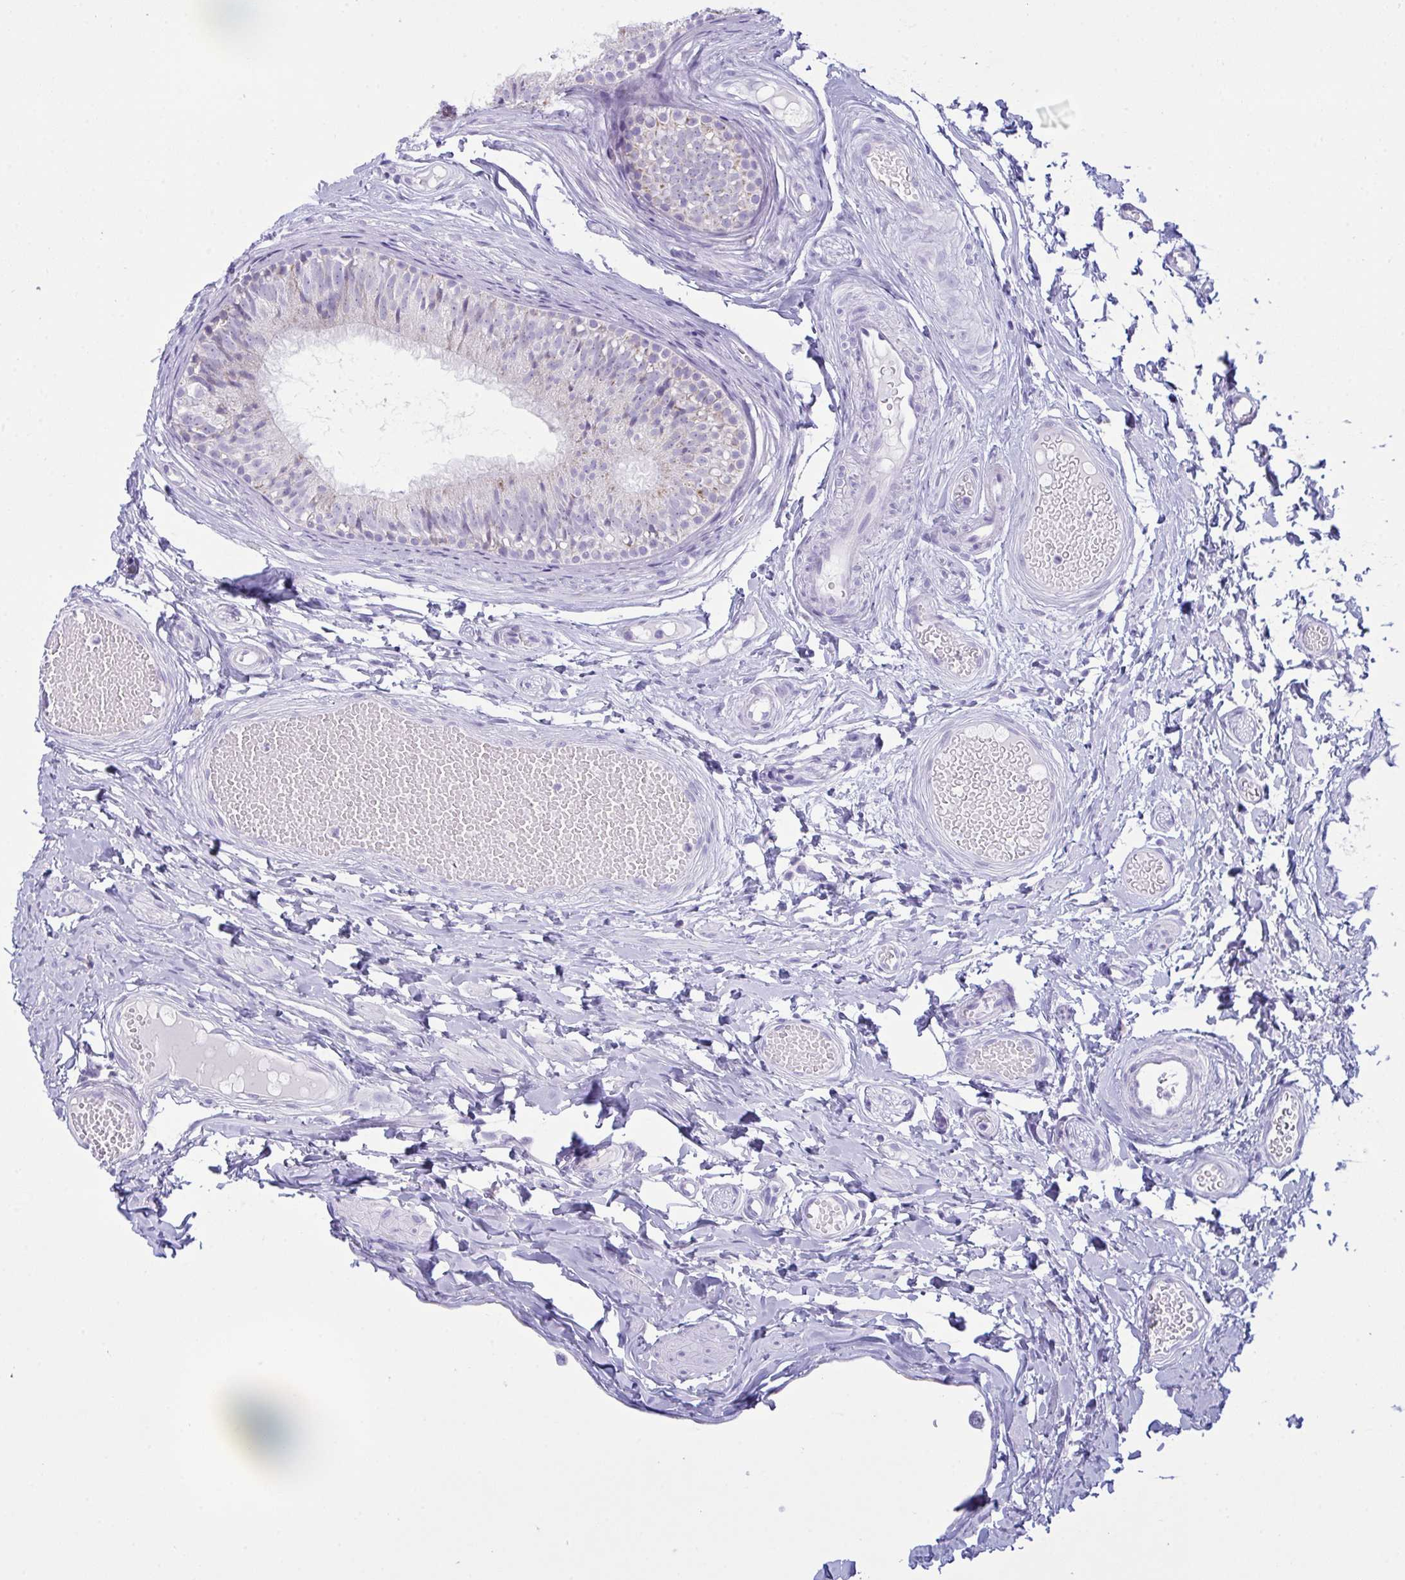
{"staining": {"intensity": "moderate", "quantity": "25%-75%", "location": "cytoplasmic/membranous"}, "tissue": "epididymis", "cell_type": "Glandular cells", "image_type": "normal", "snomed": [{"axis": "morphology", "description": "Normal tissue, NOS"}, {"axis": "morphology", "description": "Seminoma, NOS"}, {"axis": "topography", "description": "Testis"}, {"axis": "topography", "description": "Epididymis"}], "caption": "Protein staining of benign epididymis reveals moderate cytoplasmic/membranous expression in about 25%-75% of glandular cells. (brown staining indicates protein expression, while blue staining denotes nuclei).", "gene": "BBS1", "patient": {"sex": "male", "age": 34}}